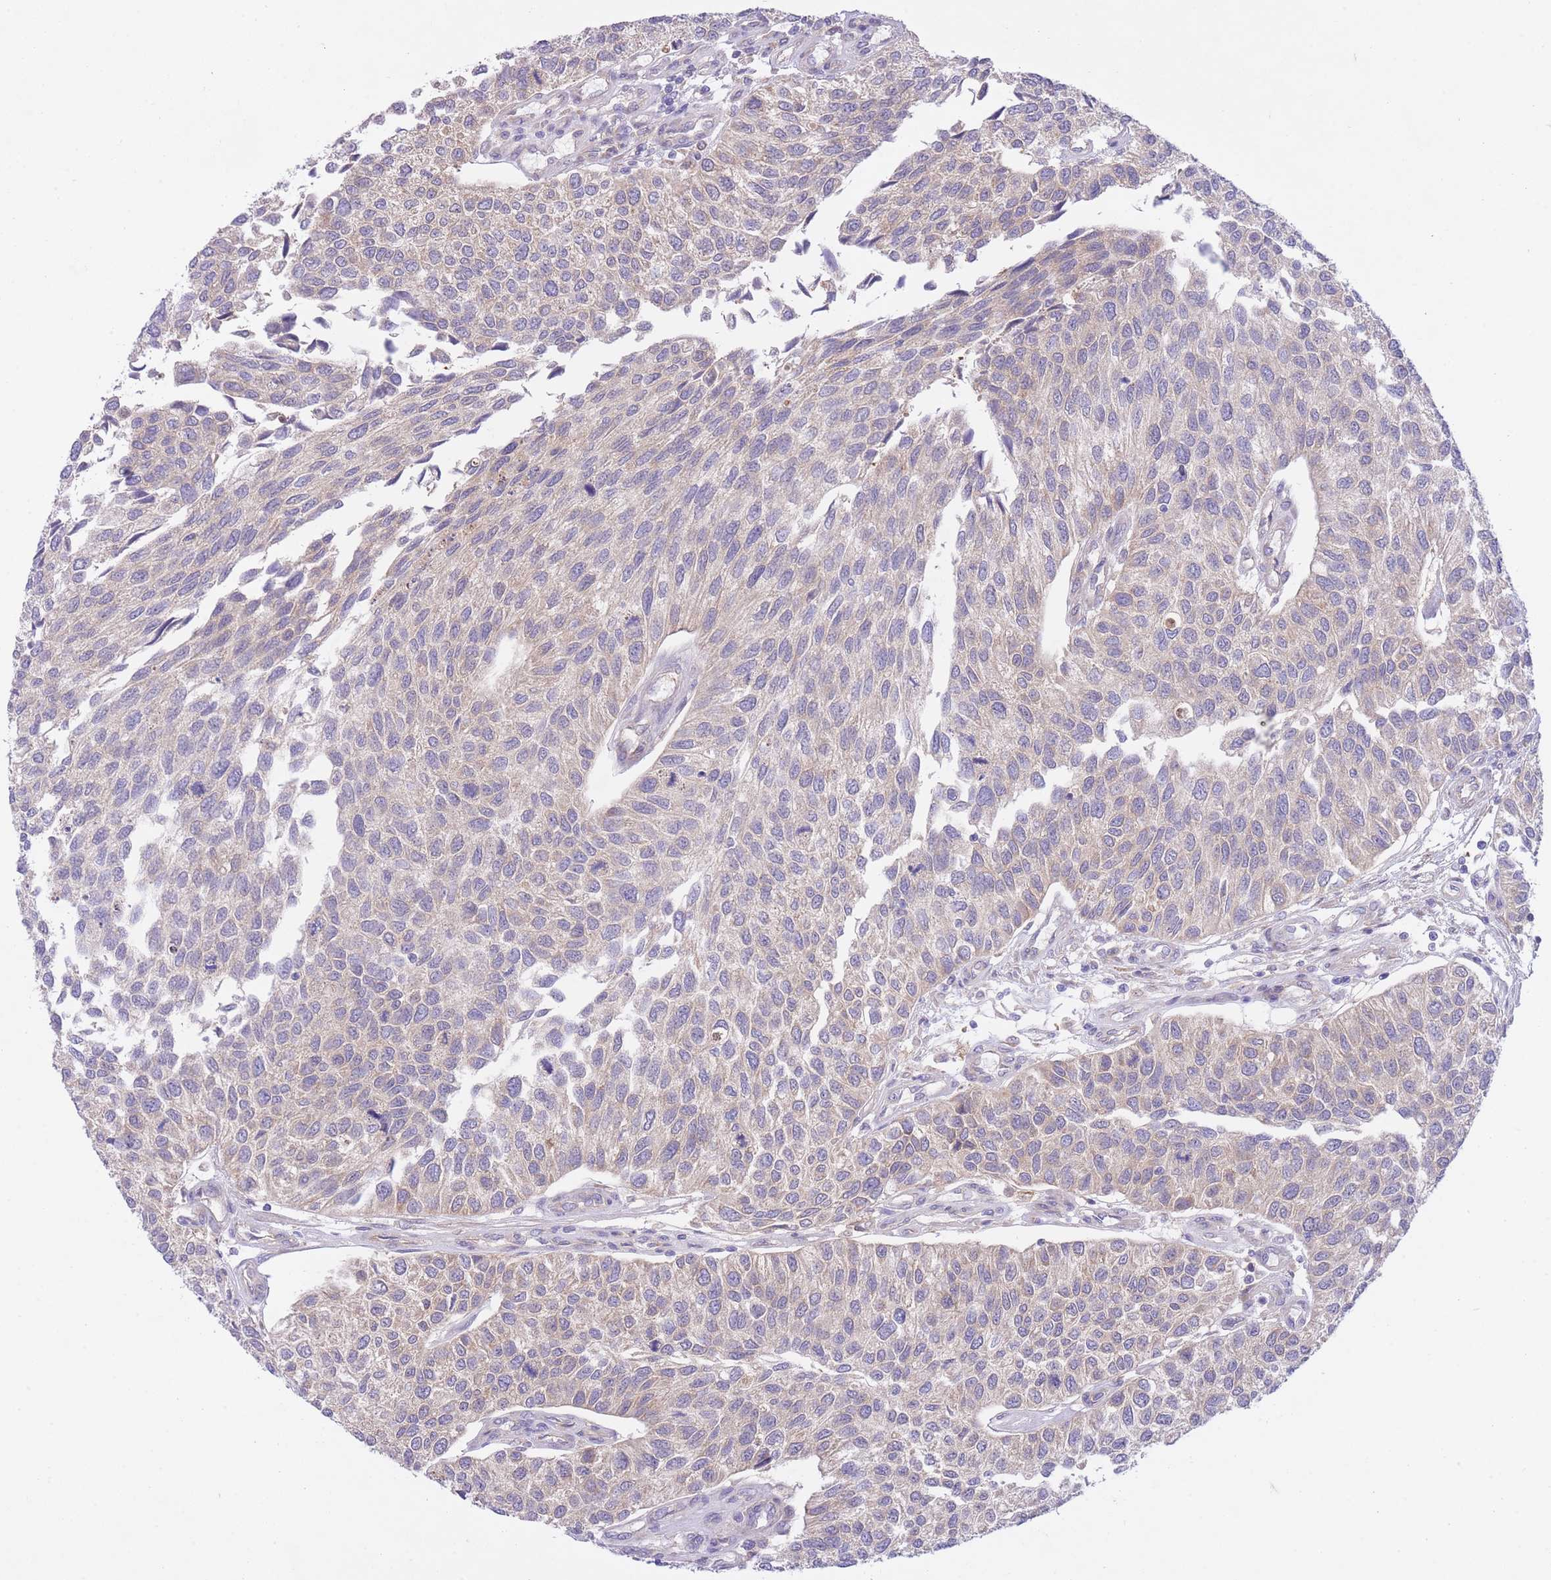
{"staining": {"intensity": "negative", "quantity": "none", "location": "none"}, "tissue": "urothelial cancer", "cell_type": "Tumor cells", "image_type": "cancer", "snomed": [{"axis": "morphology", "description": "Urothelial carcinoma, NOS"}, {"axis": "topography", "description": "Urinary bladder"}], "caption": "An image of human transitional cell carcinoma is negative for staining in tumor cells.", "gene": "CHAC1", "patient": {"sex": "male", "age": 55}}